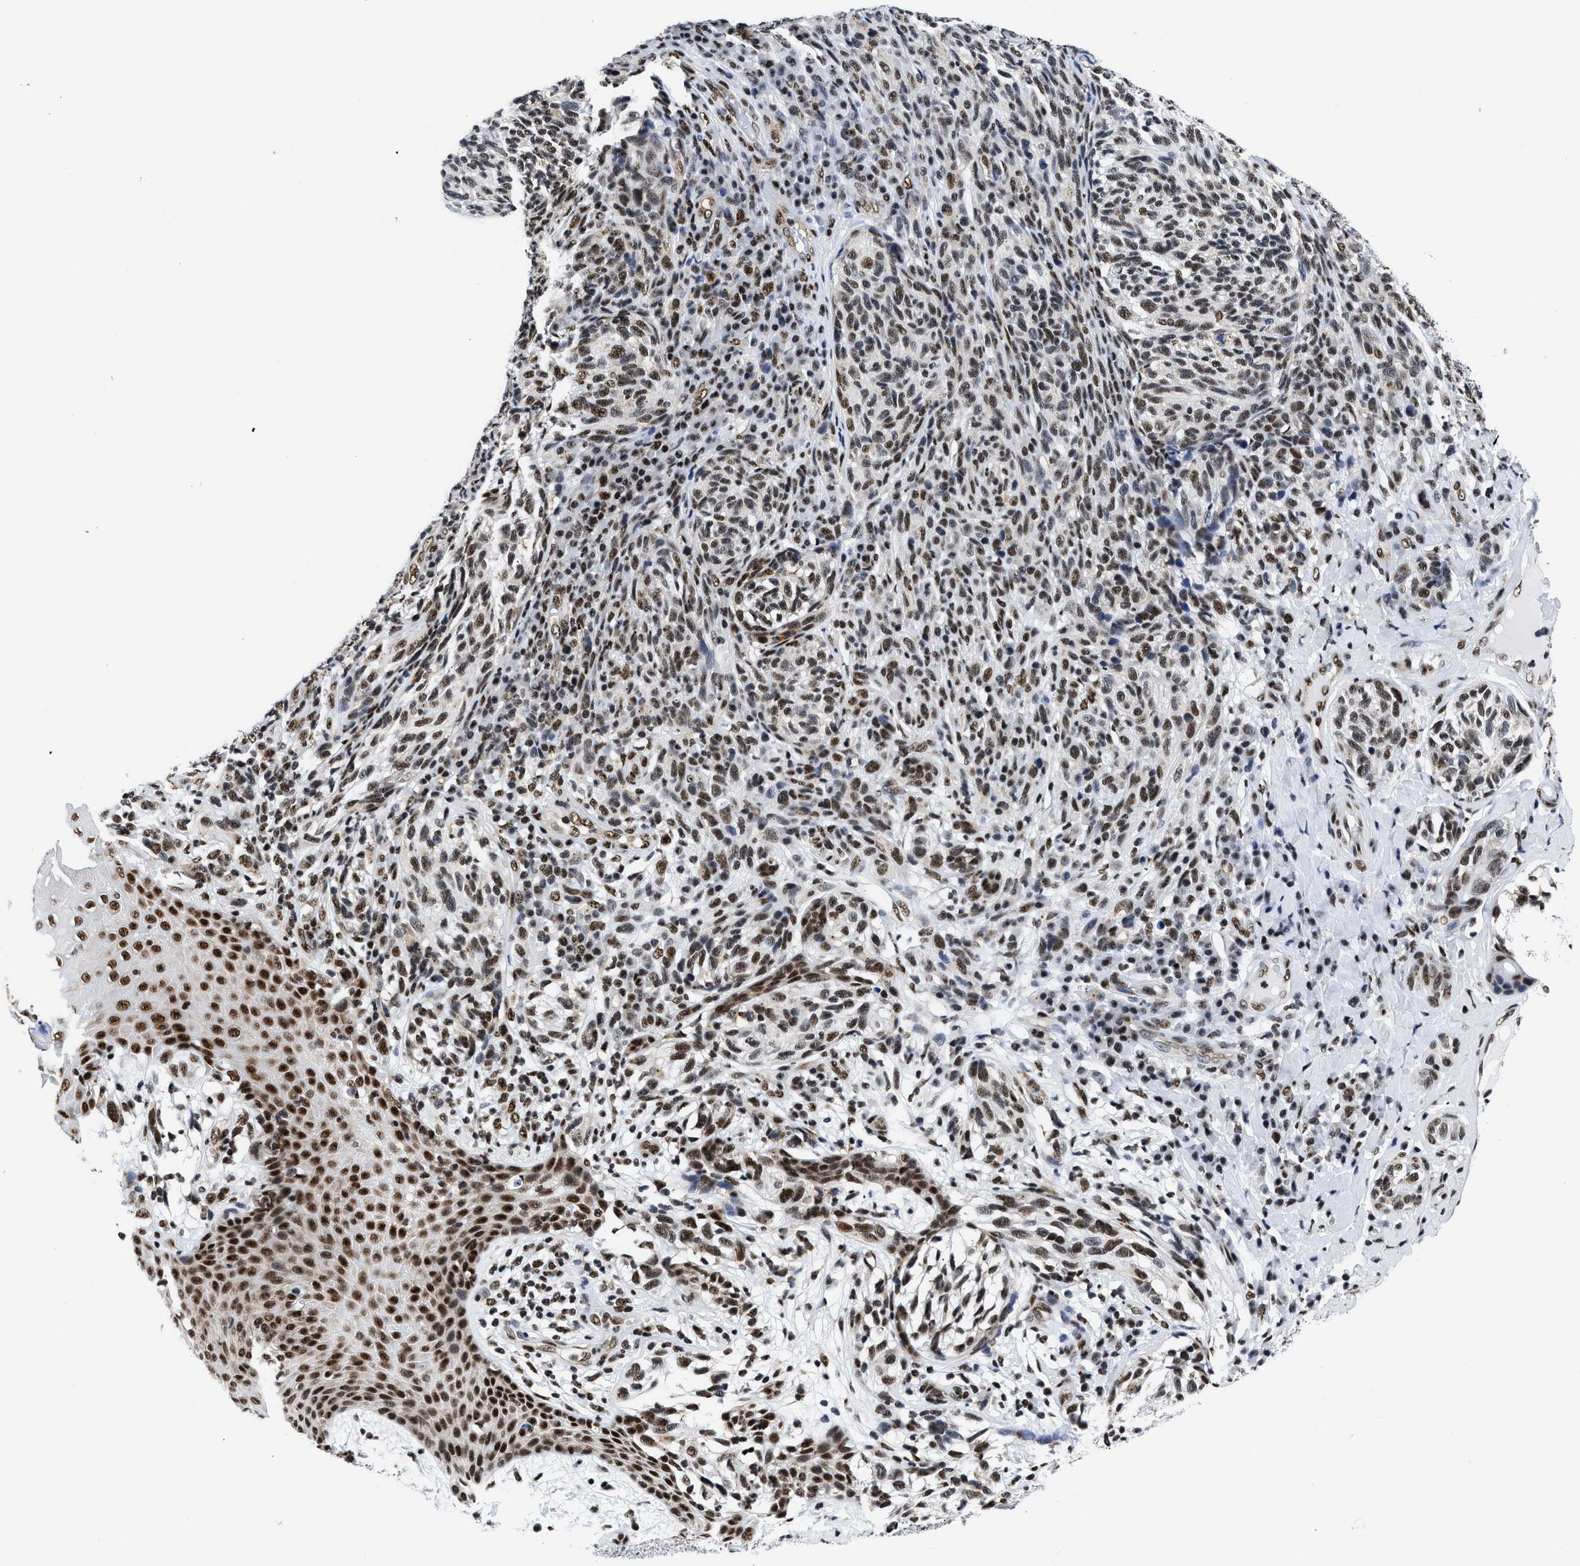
{"staining": {"intensity": "moderate", "quantity": "25%-75%", "location": "nuclear"}, "tissue": "melanoma", "cell_type": "Tumor cells", "image_type": "cancer", "snomed": [{"axis": "morphology", "description": "Malignant melanoma, NOS"}, {"axis": "topography", "description": "Skin"}], "caption": "Approximately 25%-75% of tumor cells in human melanoma demonstrate moderate nuclear protein staining as visualized by brown immunohistochemical staining.", "gene": "RBM8A", "patient": {"sex": "female", "age": 73}}